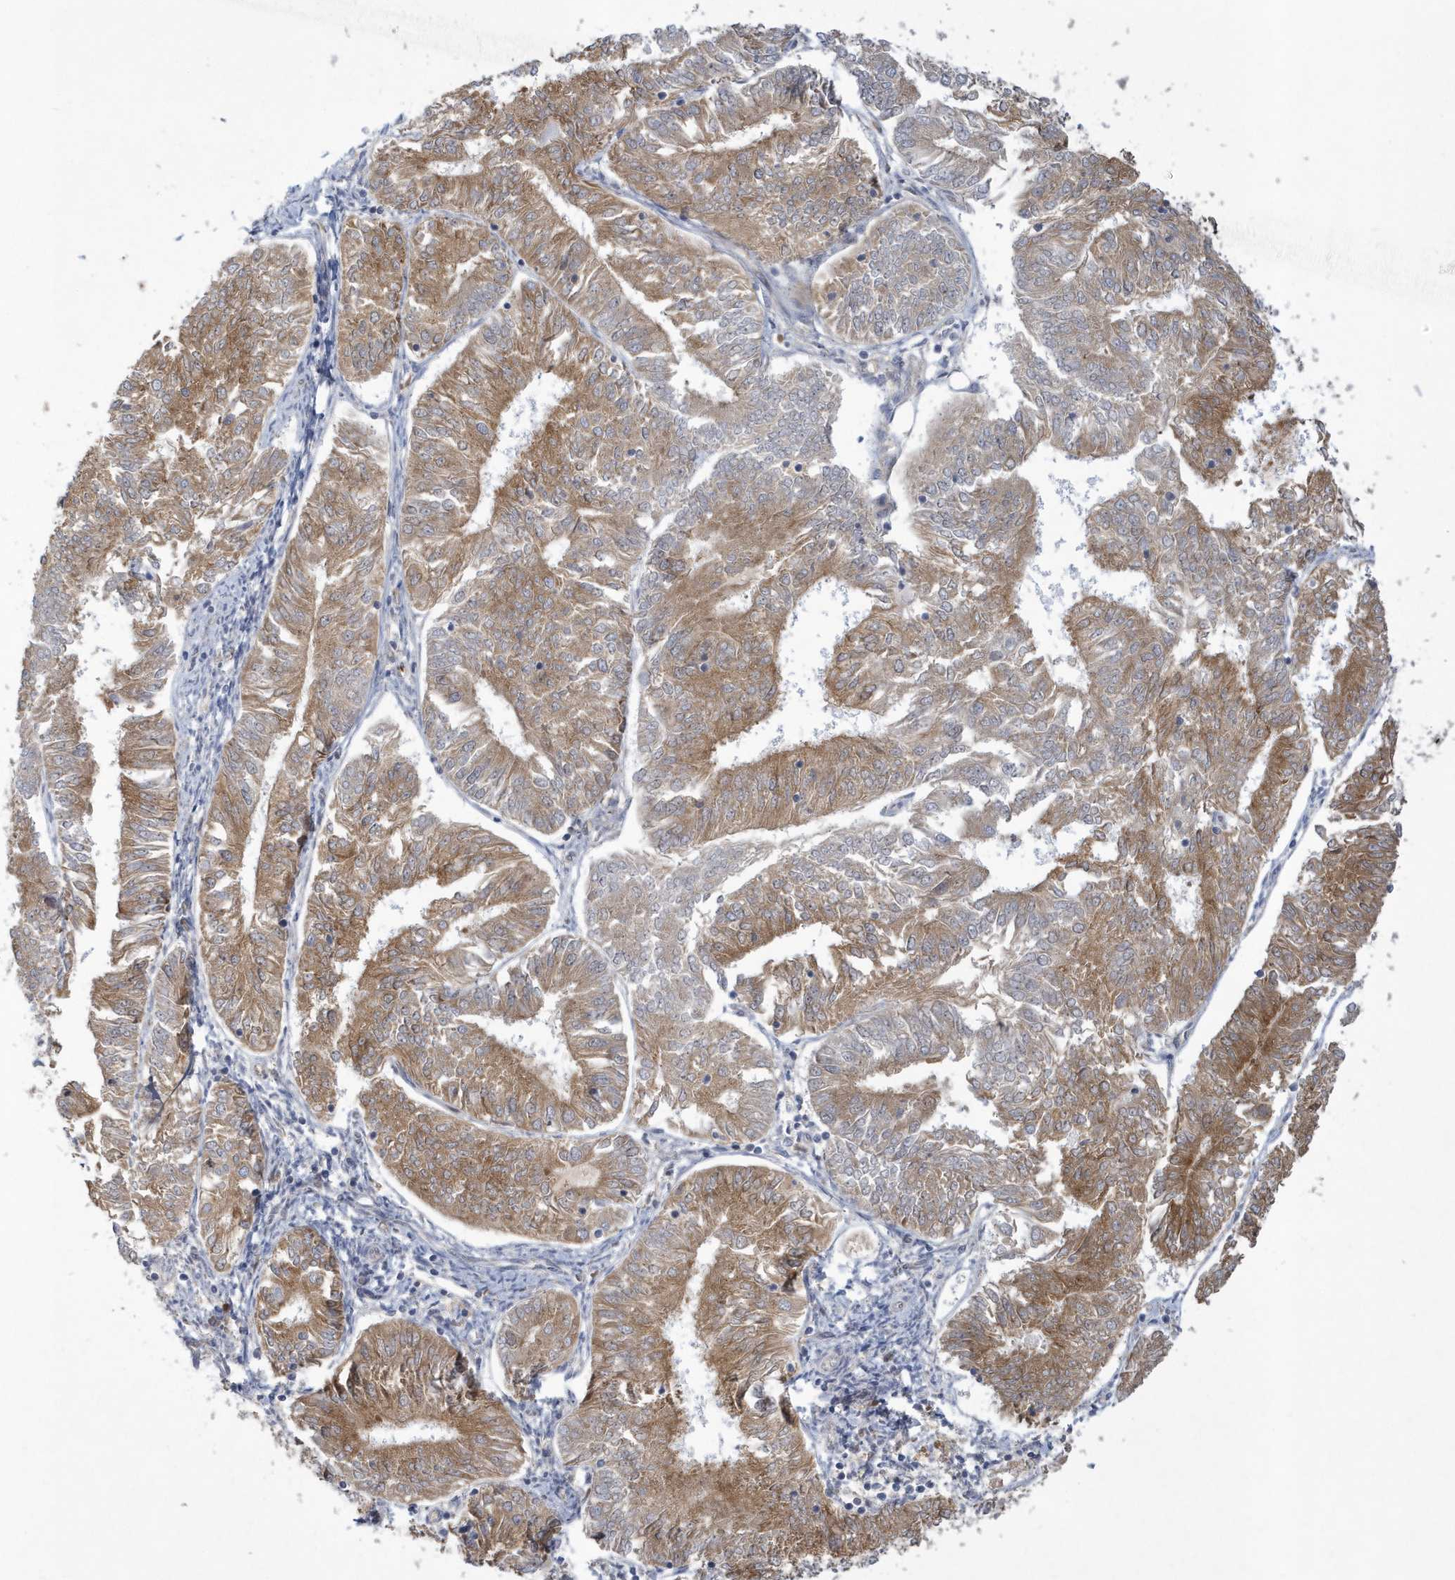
{"staining": {"intensity": "moderate", "quantity": ">75%", "location": "cytoplasmic/membranous"}, "tissue": "endometrial cancer", "cell_type": "Tumor cells", "image_type": "cancer", "snomed": [{"axis": "morphology", "description": "Adenocarcinoma, NOS"}, {"axis": "topography", "description": "Endometrium"}], "caption": "Human endometrial cancer stained with a brown dye shows moderate cytoplasmic/membranous positive staining in approximately >75% of tumor cells.", "gene": "ATG4A", "patient": {"sex": "female", "age": 58}}